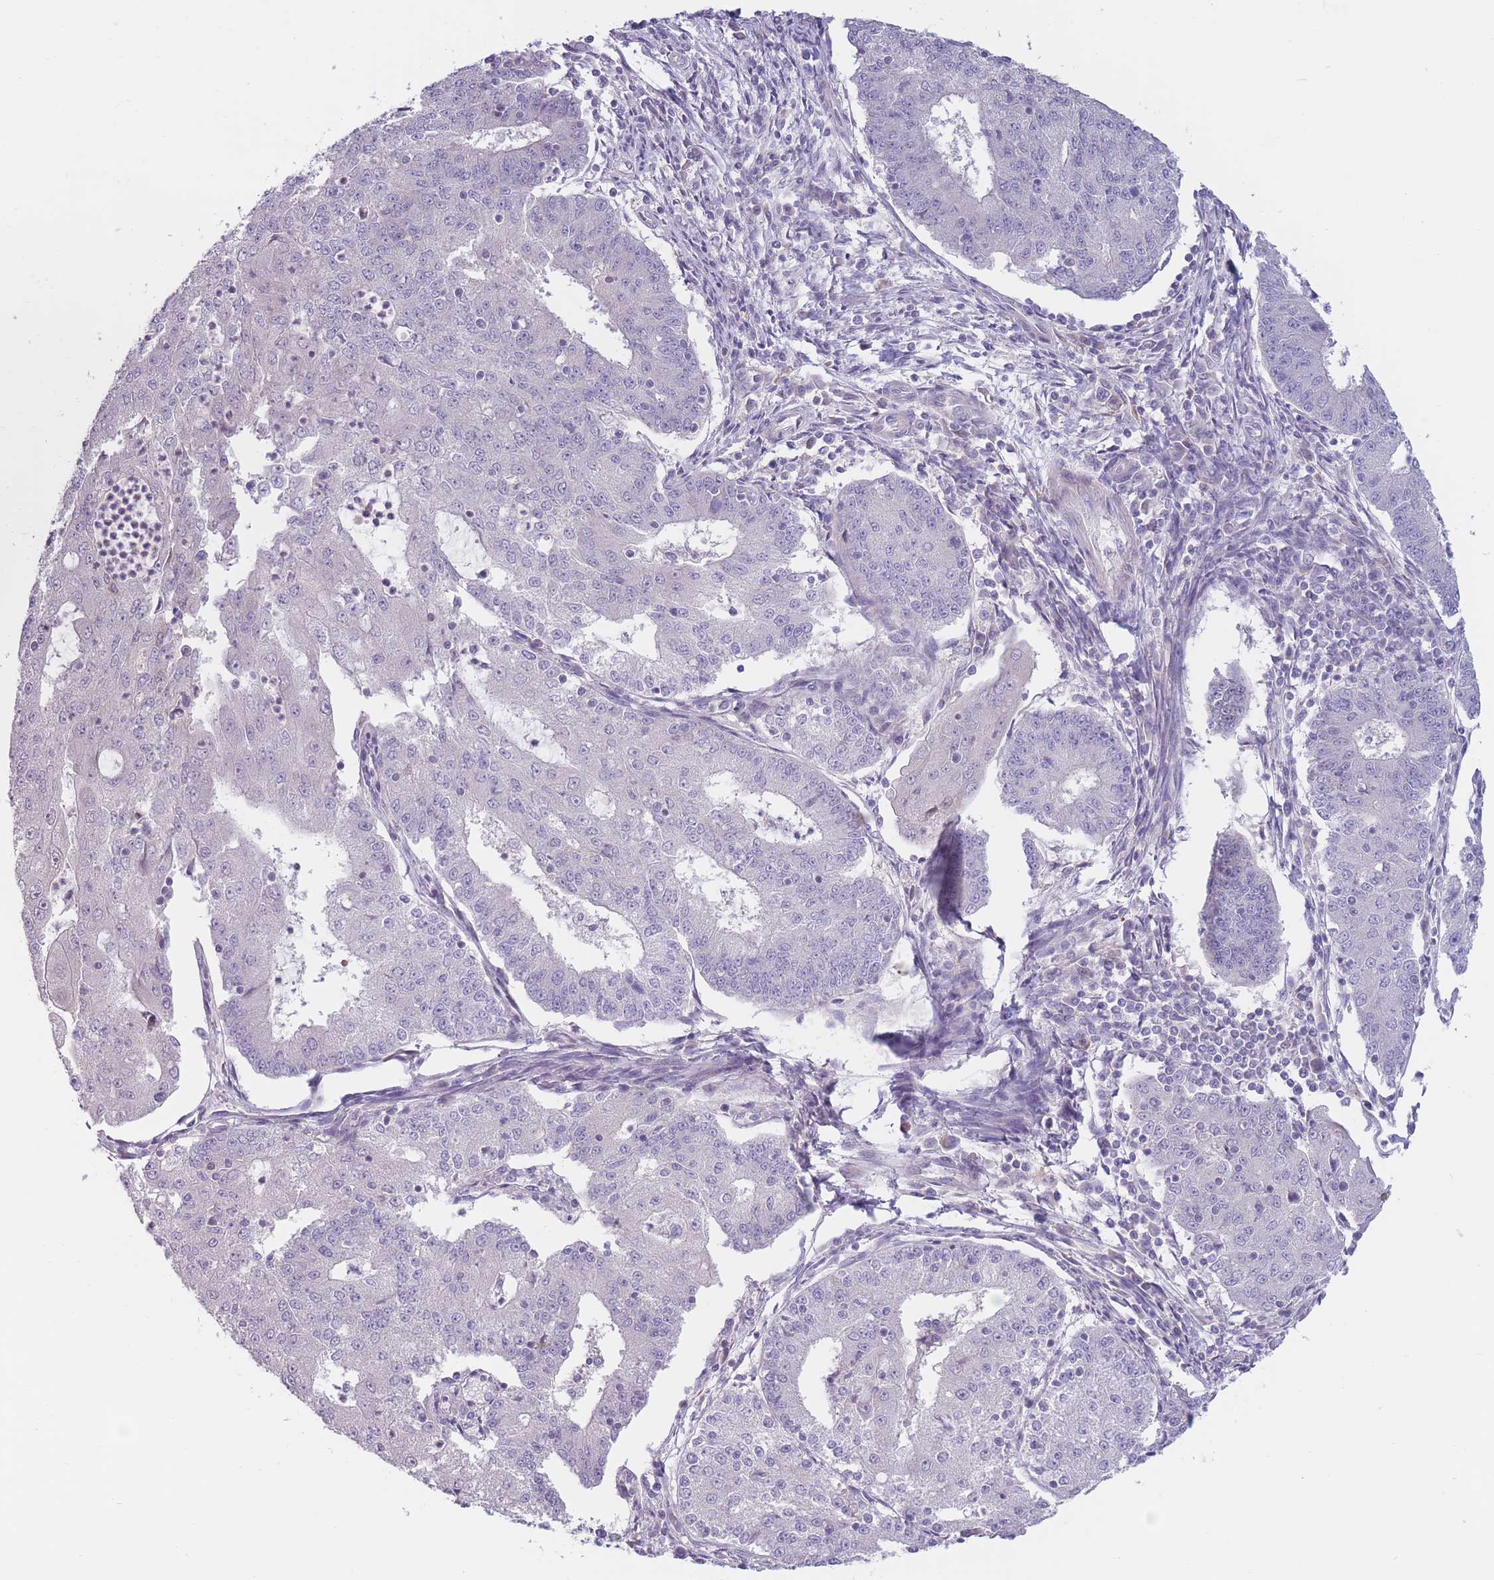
{"staining": {"intensity": "negative", "quantity": "none", "location": "none"}, "tissue": "endometrial cancer", "cell_type": "Tumor cells", "image_type": "cancer", "snomed": [{"axis": "morphology", "description": "Adenocarcinoma, NOS"}, {"axis": "topography", "description": "Endometrium"}], "caption": "Photomicrograph shows no significant protein staining in tumor cells of endometrial cancer.", "gene": "PDE4A", "patient": {"sex": "female", "age": 56}}